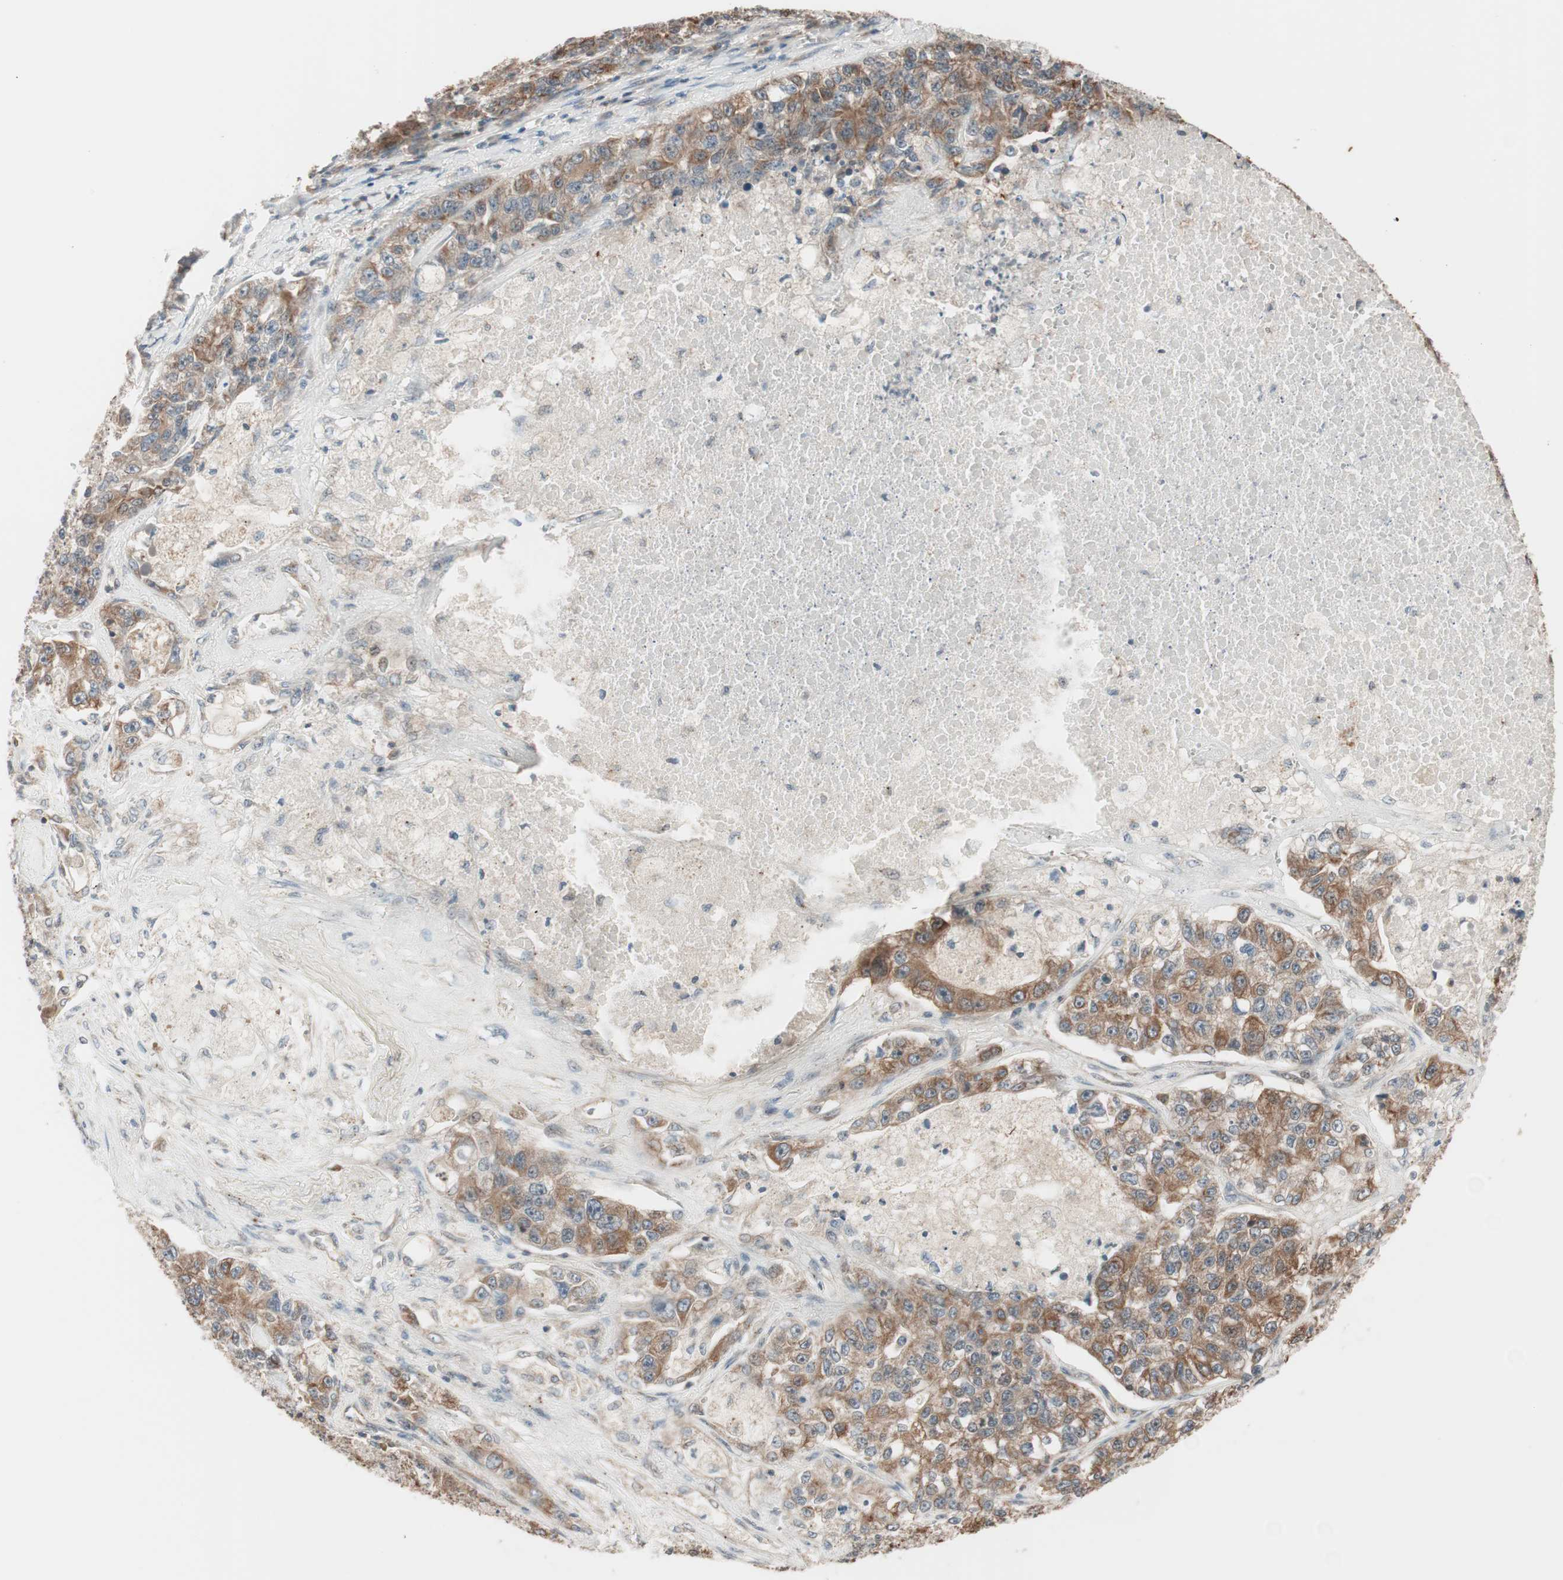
{"staining": {"intensity": "moderate", "quantity": ">75%", "location": "cytoplasmic/membranous"}, "tissue": "lung cancer", "cell_type": "Tumor cells", "image_type": "cancer", "snomed": [{"axis": "morphology", "description": "Adenocarcinoma, NOS"}, {"axis": "topography", "description": "Lung"}], "caption": "Moderate cytoplasmic/membranous staining for a protein is identified in about >75% of tumor cells of lung adenocarcinoma using immunohistochemistry (IHC).", "gene": "FBXO5", "patient": {"sex": "male", "age": 49}}